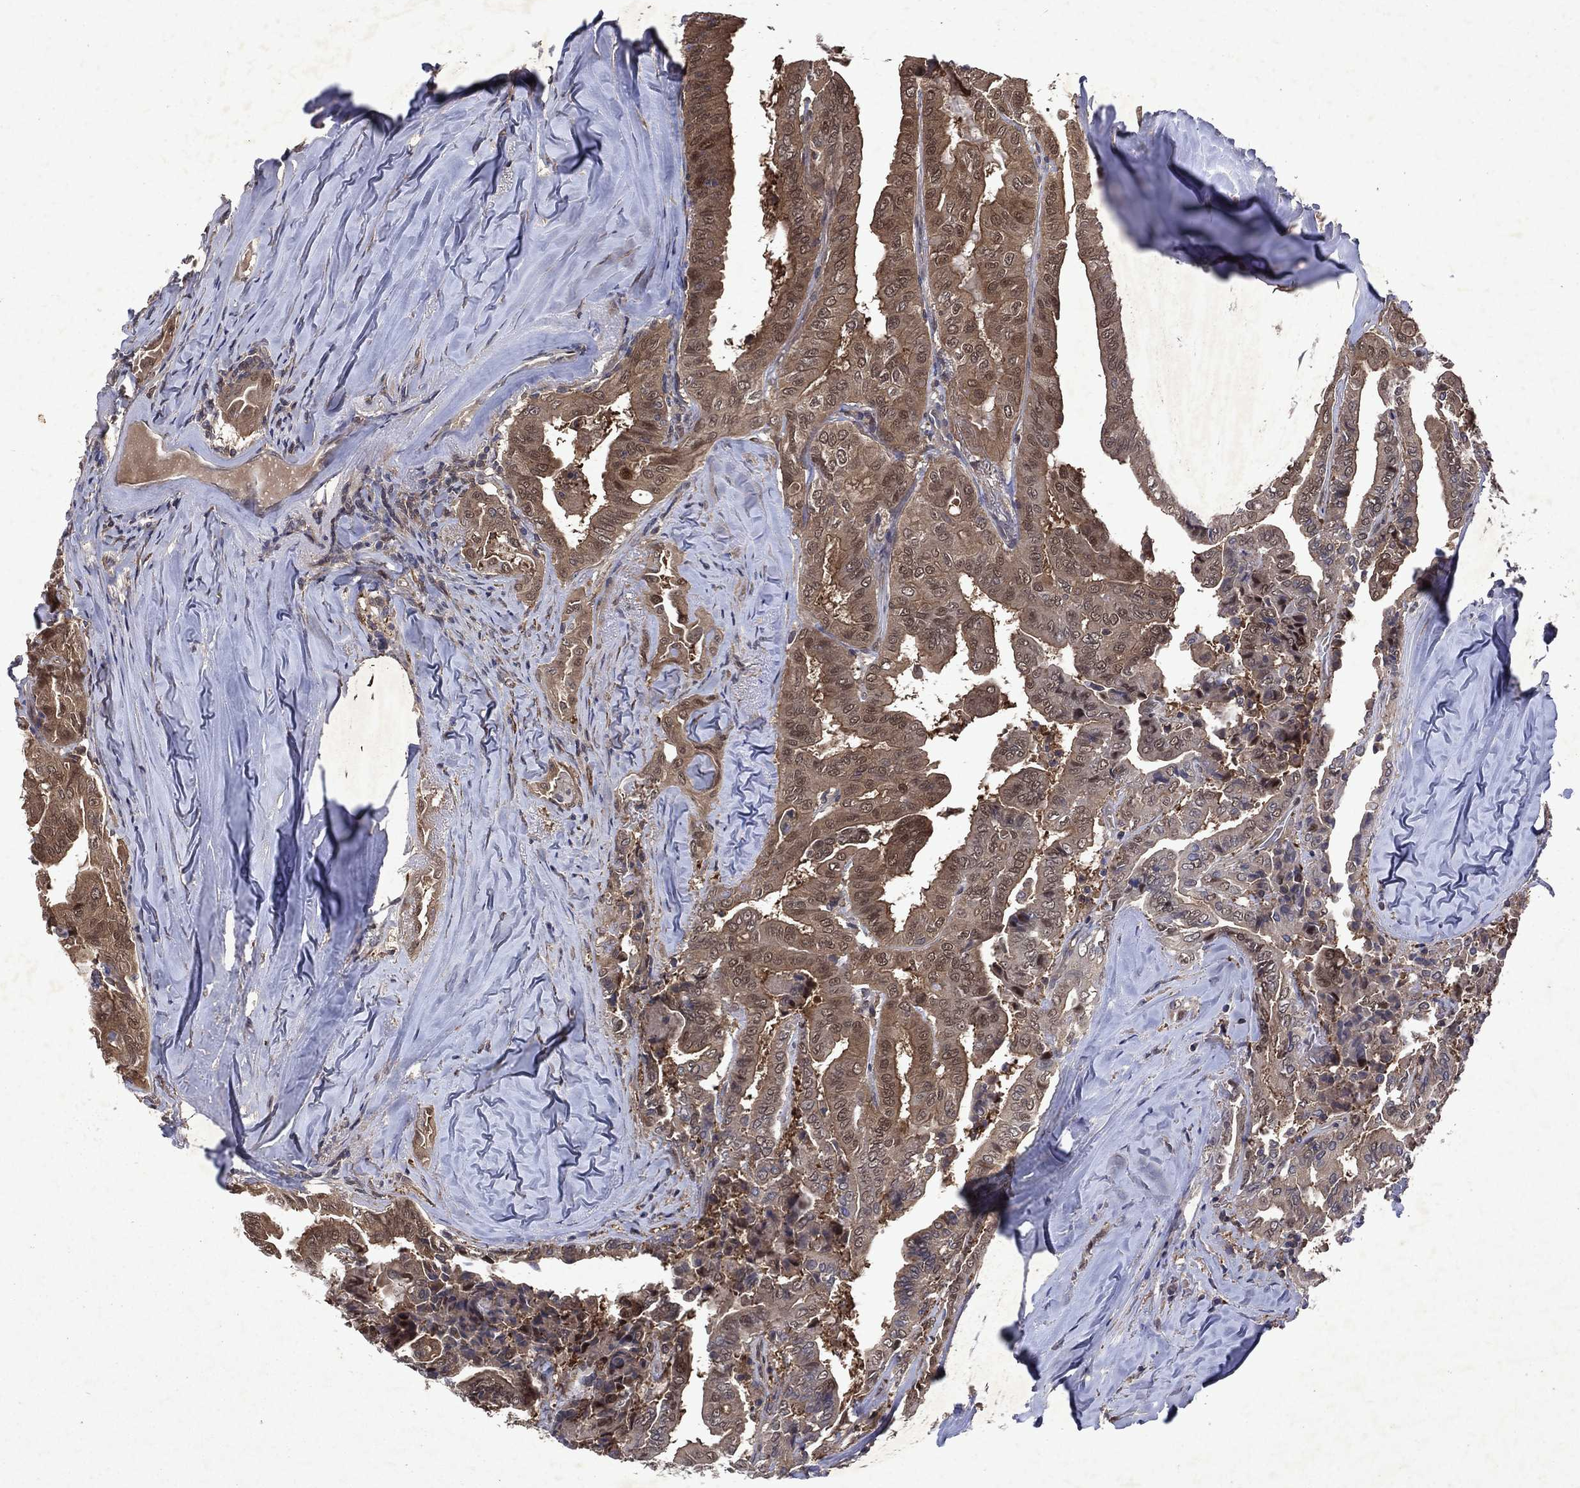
{"staining": {"intensity": "moderate", "quantity": ">75%", "location": "cytoplasmic/membranous"}, "tissue": "thyroid cancer", "cell_type": "Tumor cells", "image_type": "cancer", "snomed": [{"axis": "morphology", "description": "Papillary adenocarcinoma, NOS"}, {"axis": "topography", "description": "Thyroid gland"}], "caption": "Tumor cells display medium levels of moderate cytoplasmic/membranous positivity in approximately >75% of cells in thyroid papillary adenocarcinoma. (DAB (3,3'-diaminobenzidine) = brown stain, brightfield microscopy at high magnification).", "gene": "MTAP", "patient": {"sex": "female", "age": 68}}